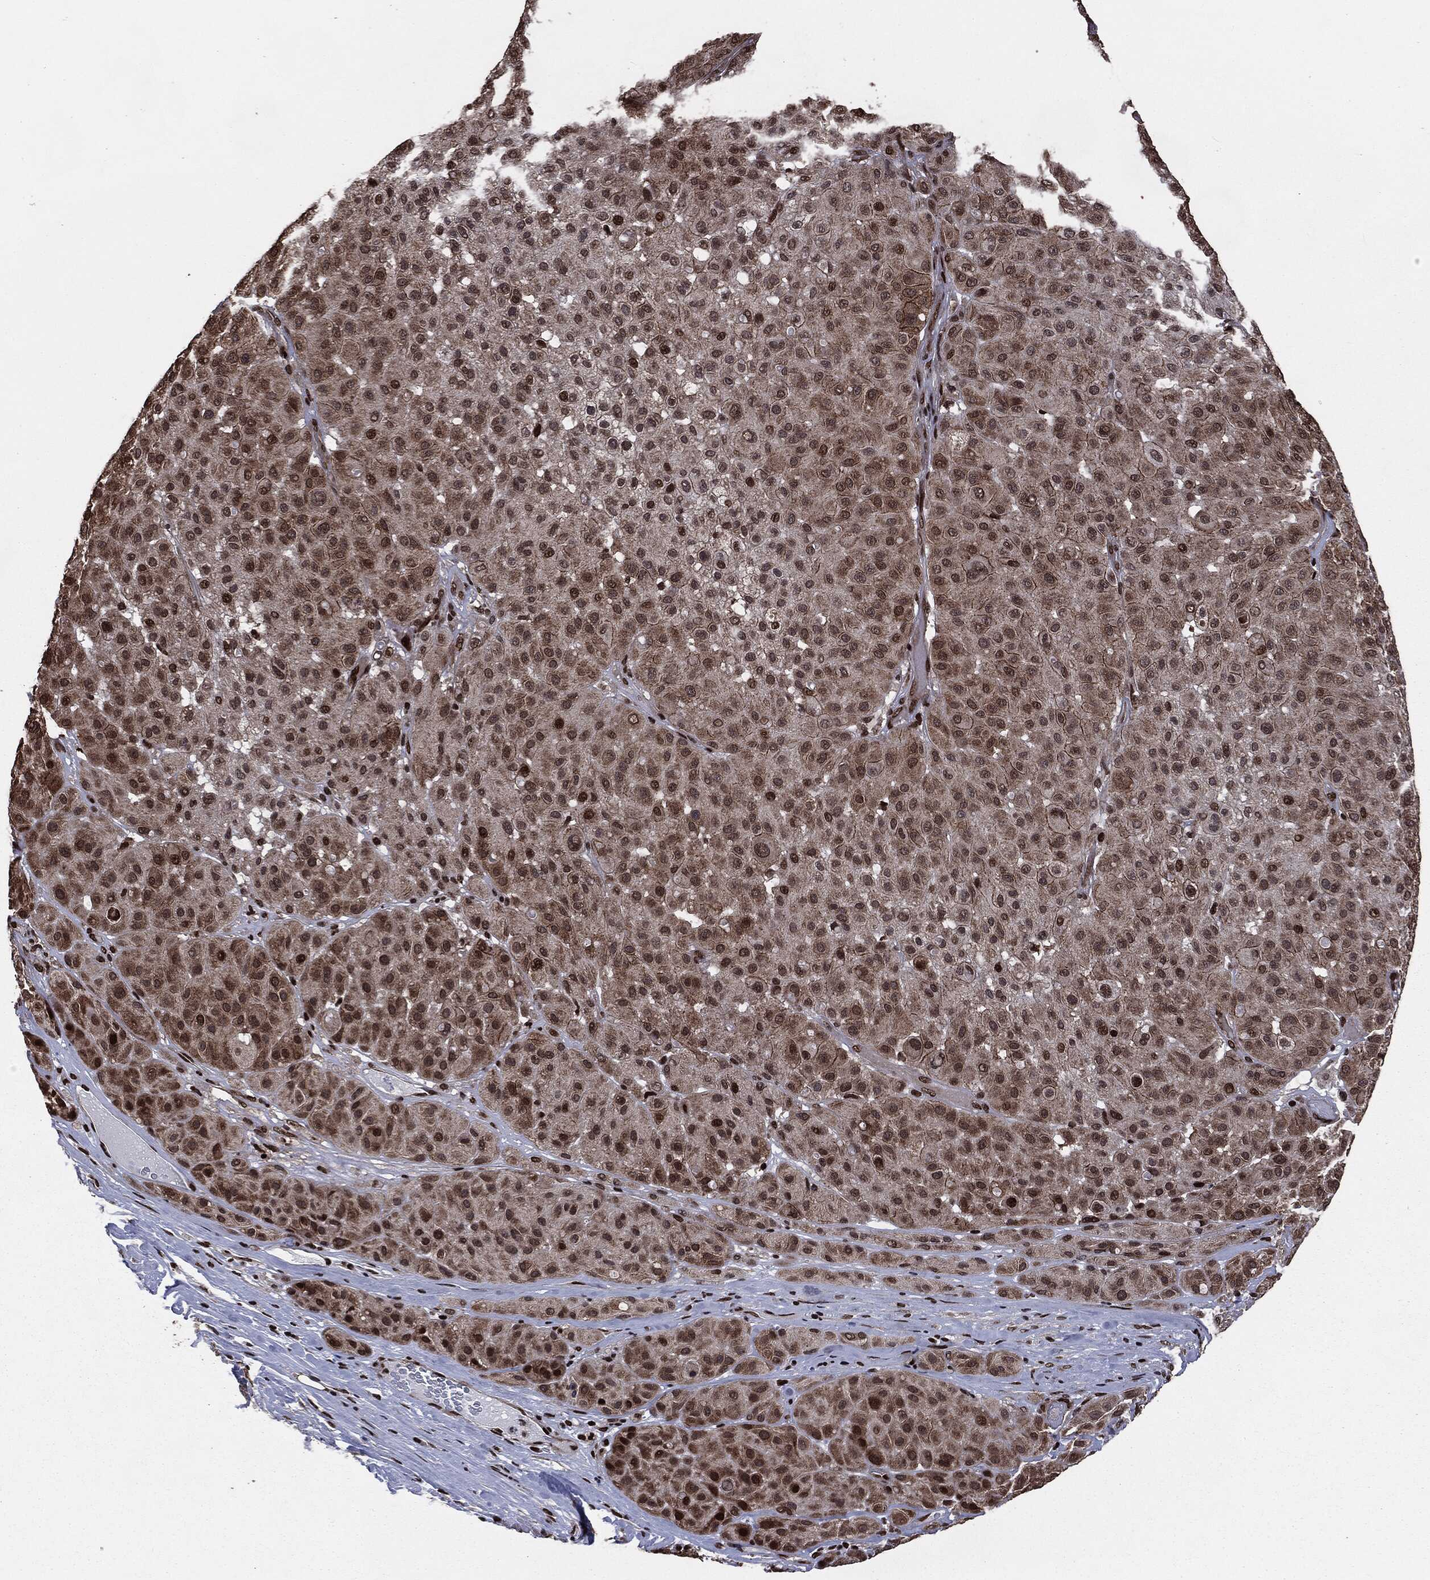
{"staining": {"intensity": "strong", "quantity": "25%-75%", "location": "nuclear"}, "tissue": "melanoma", "cell_type": "Tumor cells", "image_type": "cancer", "snomed": [{"axis": "morphology", "description": "Malignant melanoma, Metastatic site"}, {"axis": "topography", "description": "Smooth muscle"}], "caption": "Melanoma was stained to show a protein in brown. There is high levels of strong nuclear expression in approximately 25%-75% of tumor cells.", "gene": "DVL2", "patient": {"sex": "male", "age": 41}}